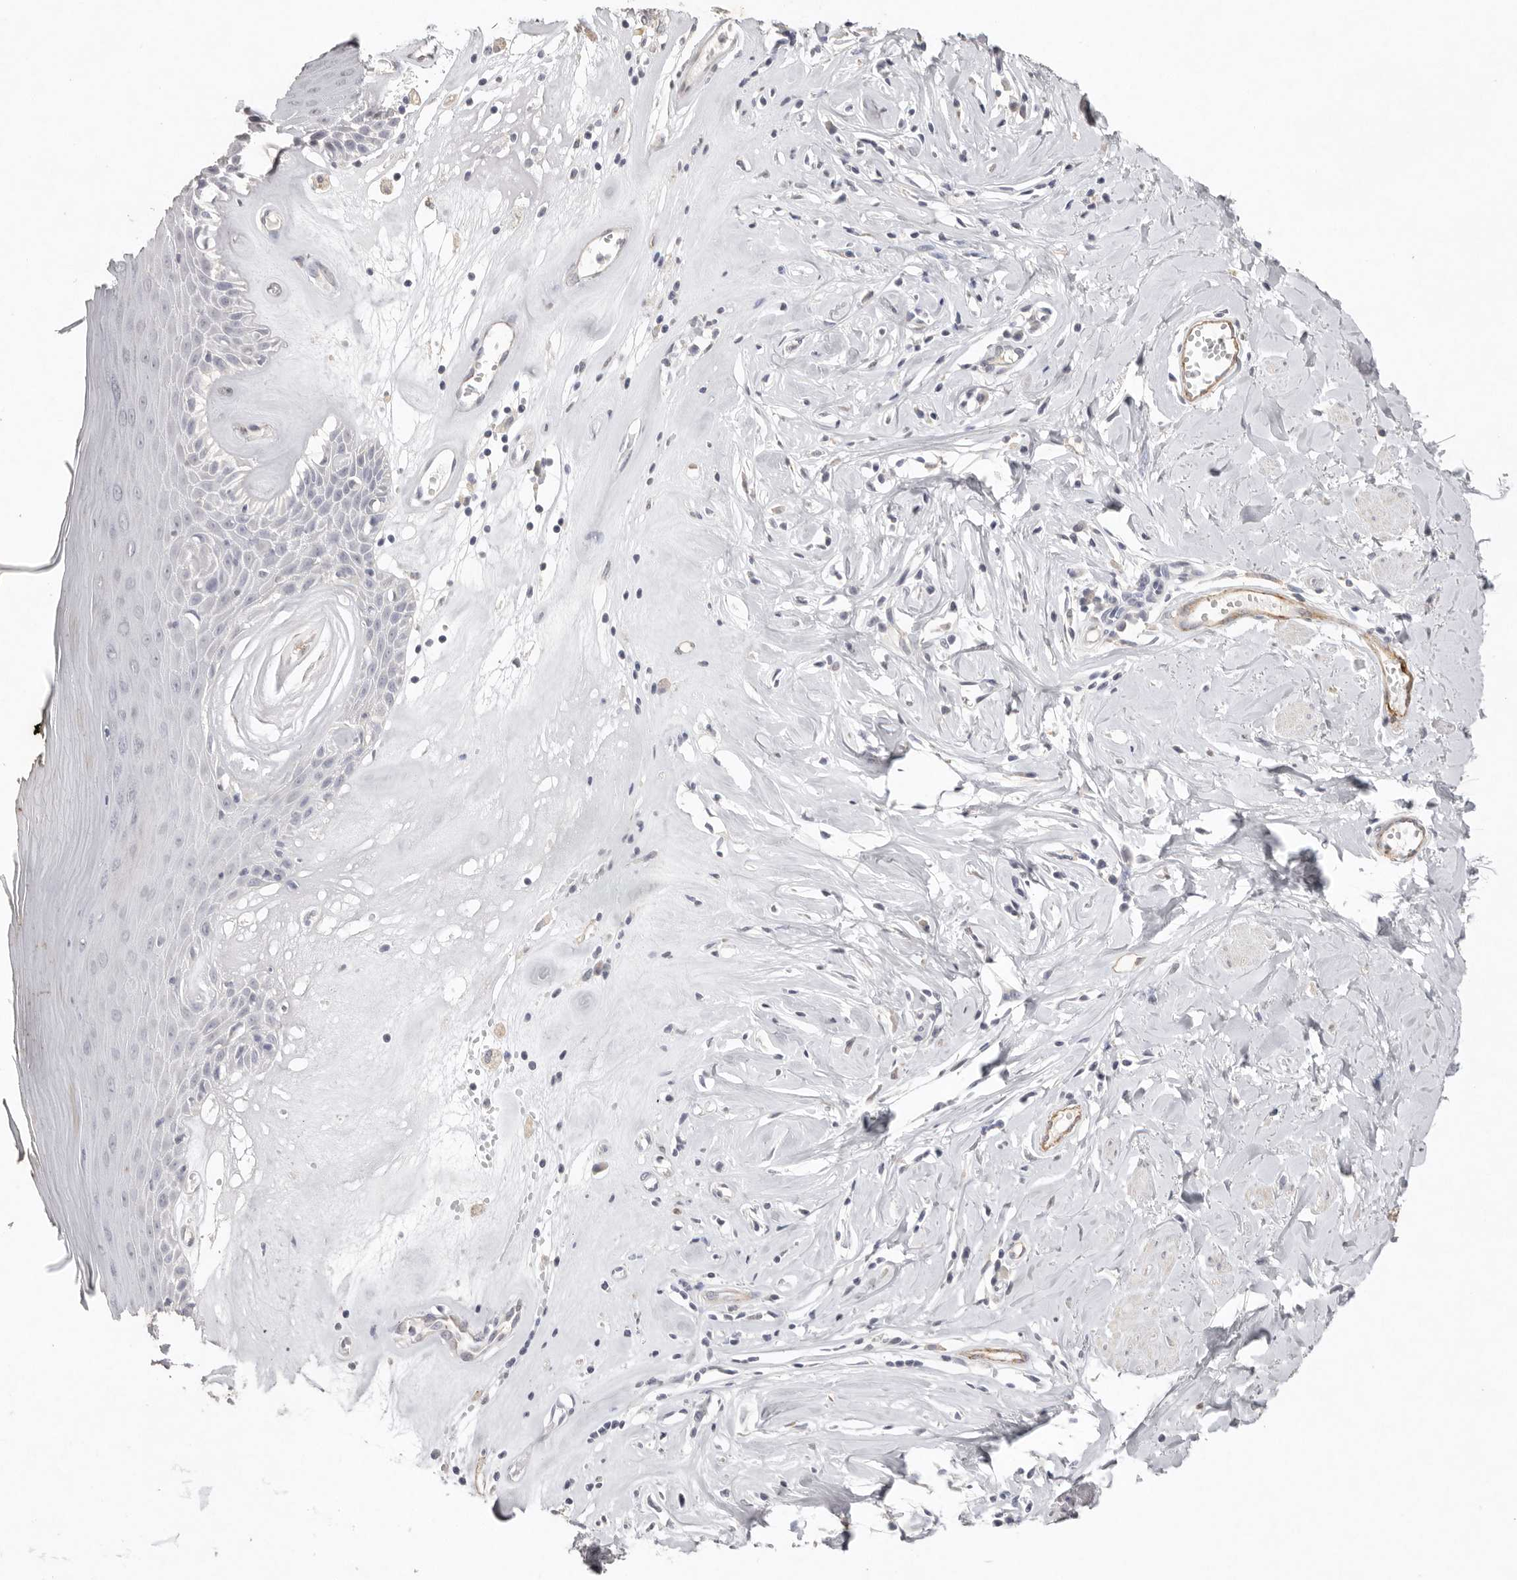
{"staining": {"intensity": "moderate", "quantity": "<25%", "location": "cytoplasmic/membranous"}, "tissue": "skin", "cell_type": "Epidermal cells", "image_type": "normal", "snomed": [{"axis": "morphology", "description": "Normal tissue, NOS"}, {"axis": "morphology", "description": "Inflammation, NOS"}, {"axis": "topography", "description": "Vulva"}], "caption": "Immunohistochemical staining of benign skin demonstrates low levels of moderate cytoplasmic/membranous expression in approximately <25% of epidermal cells. Using DAB (3,3'-diaminobenzidine) (brown) and hematoxylin (blue) stains, captured at high magnification using brightfield microscopy.", "gene": "ZYG11B", "patient": {"sex": "female", "age": 84}}